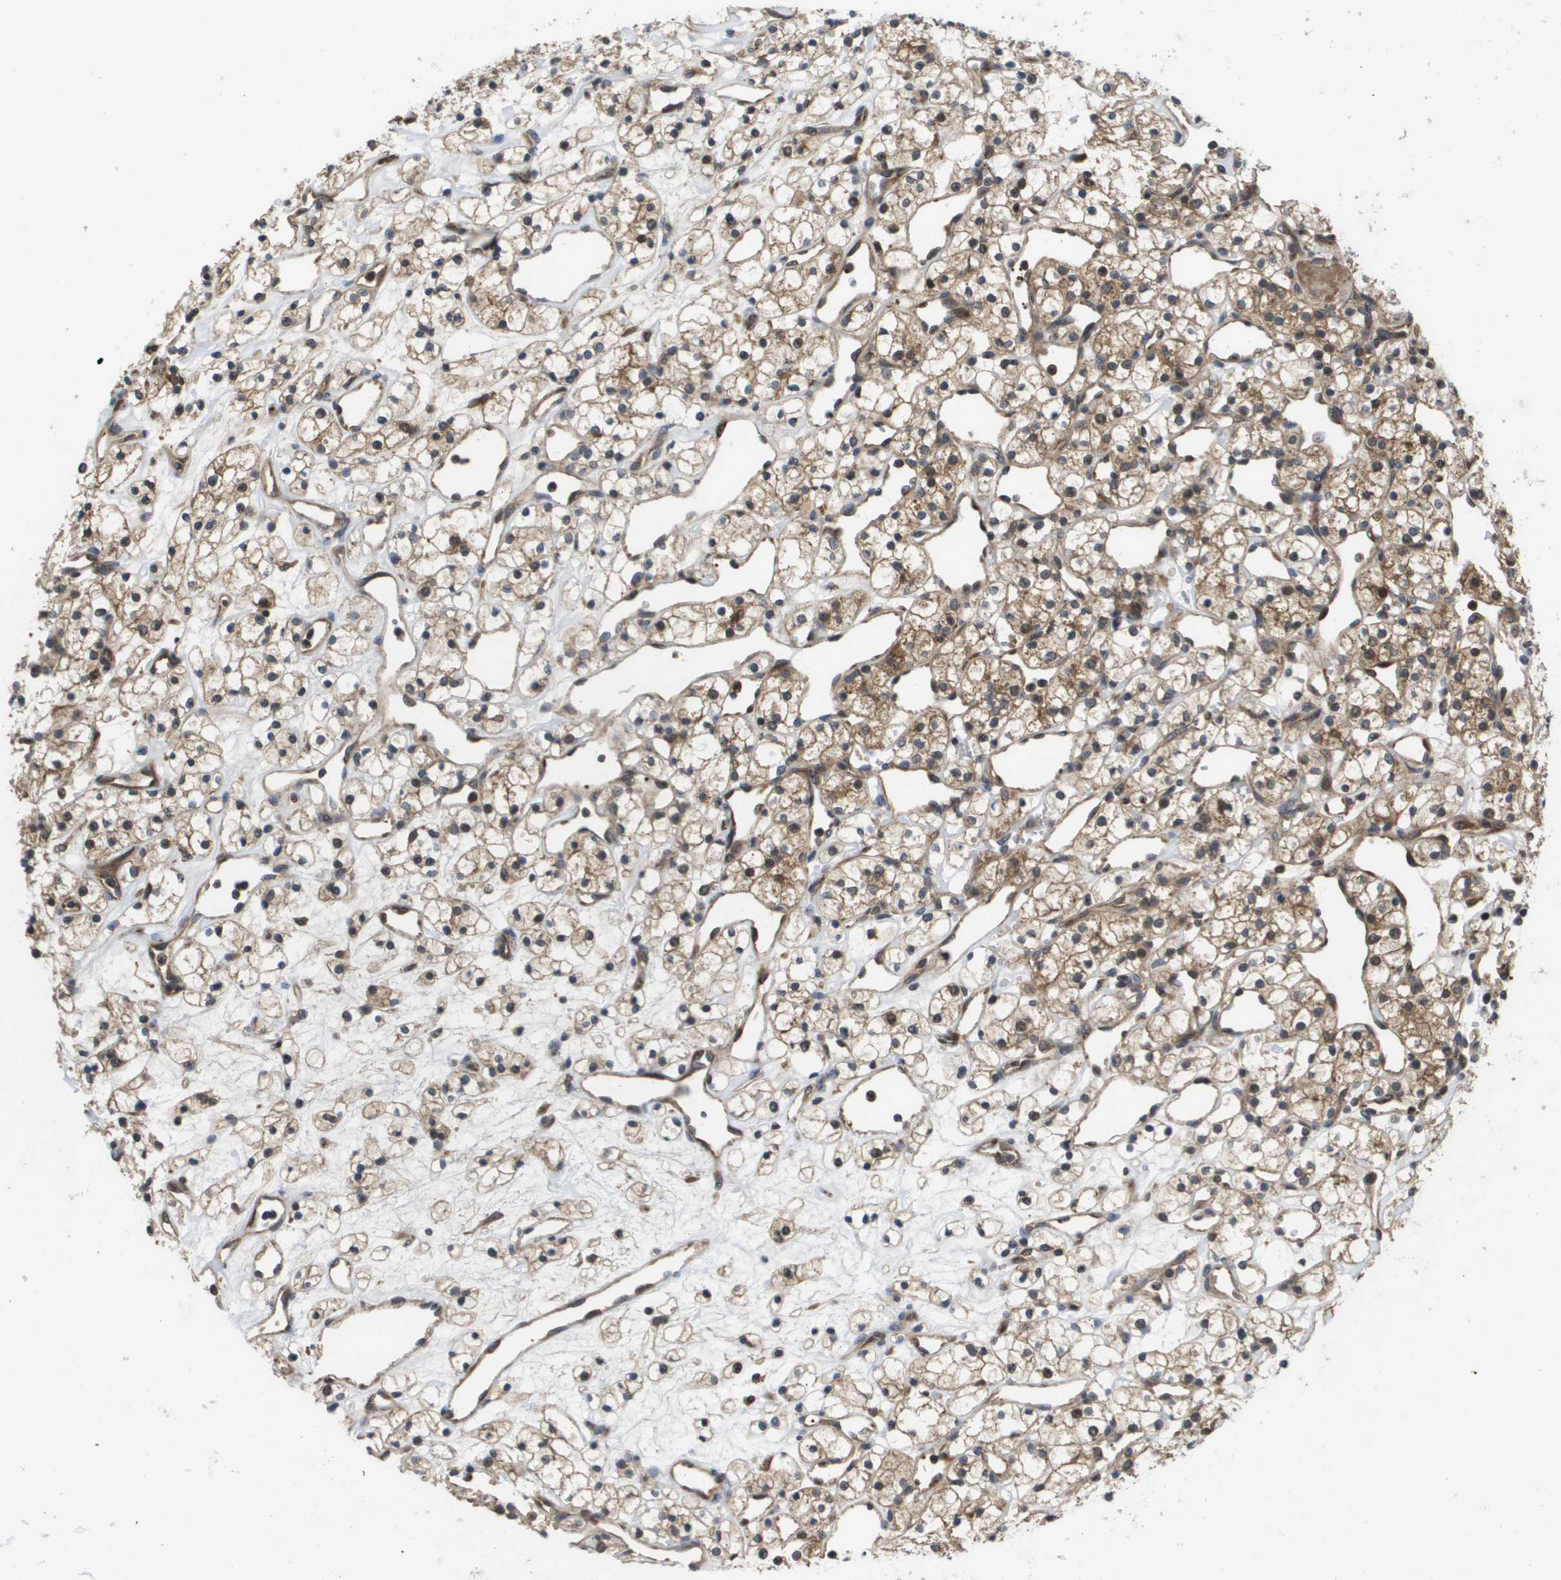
{"staining": {"intensity": "moderate", "quantity": ">75%", "location": "cytoplasmic/membranous,nuclear"}, "tissue": "renal cancer", "cell_type": "Tumor cells", "image_type": "cancer", "snomed": [{"axis": "morphology", "description": "Adenocarcinoma, NOS"}, {"axis": "topography", "description": "Kidney"}], "caption": "This is an image of immunohistochemistry (IHC) staining of renal cancer (adenocarcinoma), which shows moderate expression in the cytoplasmic/membranous and nuclear of tumor cells.", "gene": "RBM38", "patient": {"sex": "female", "age": 60}}